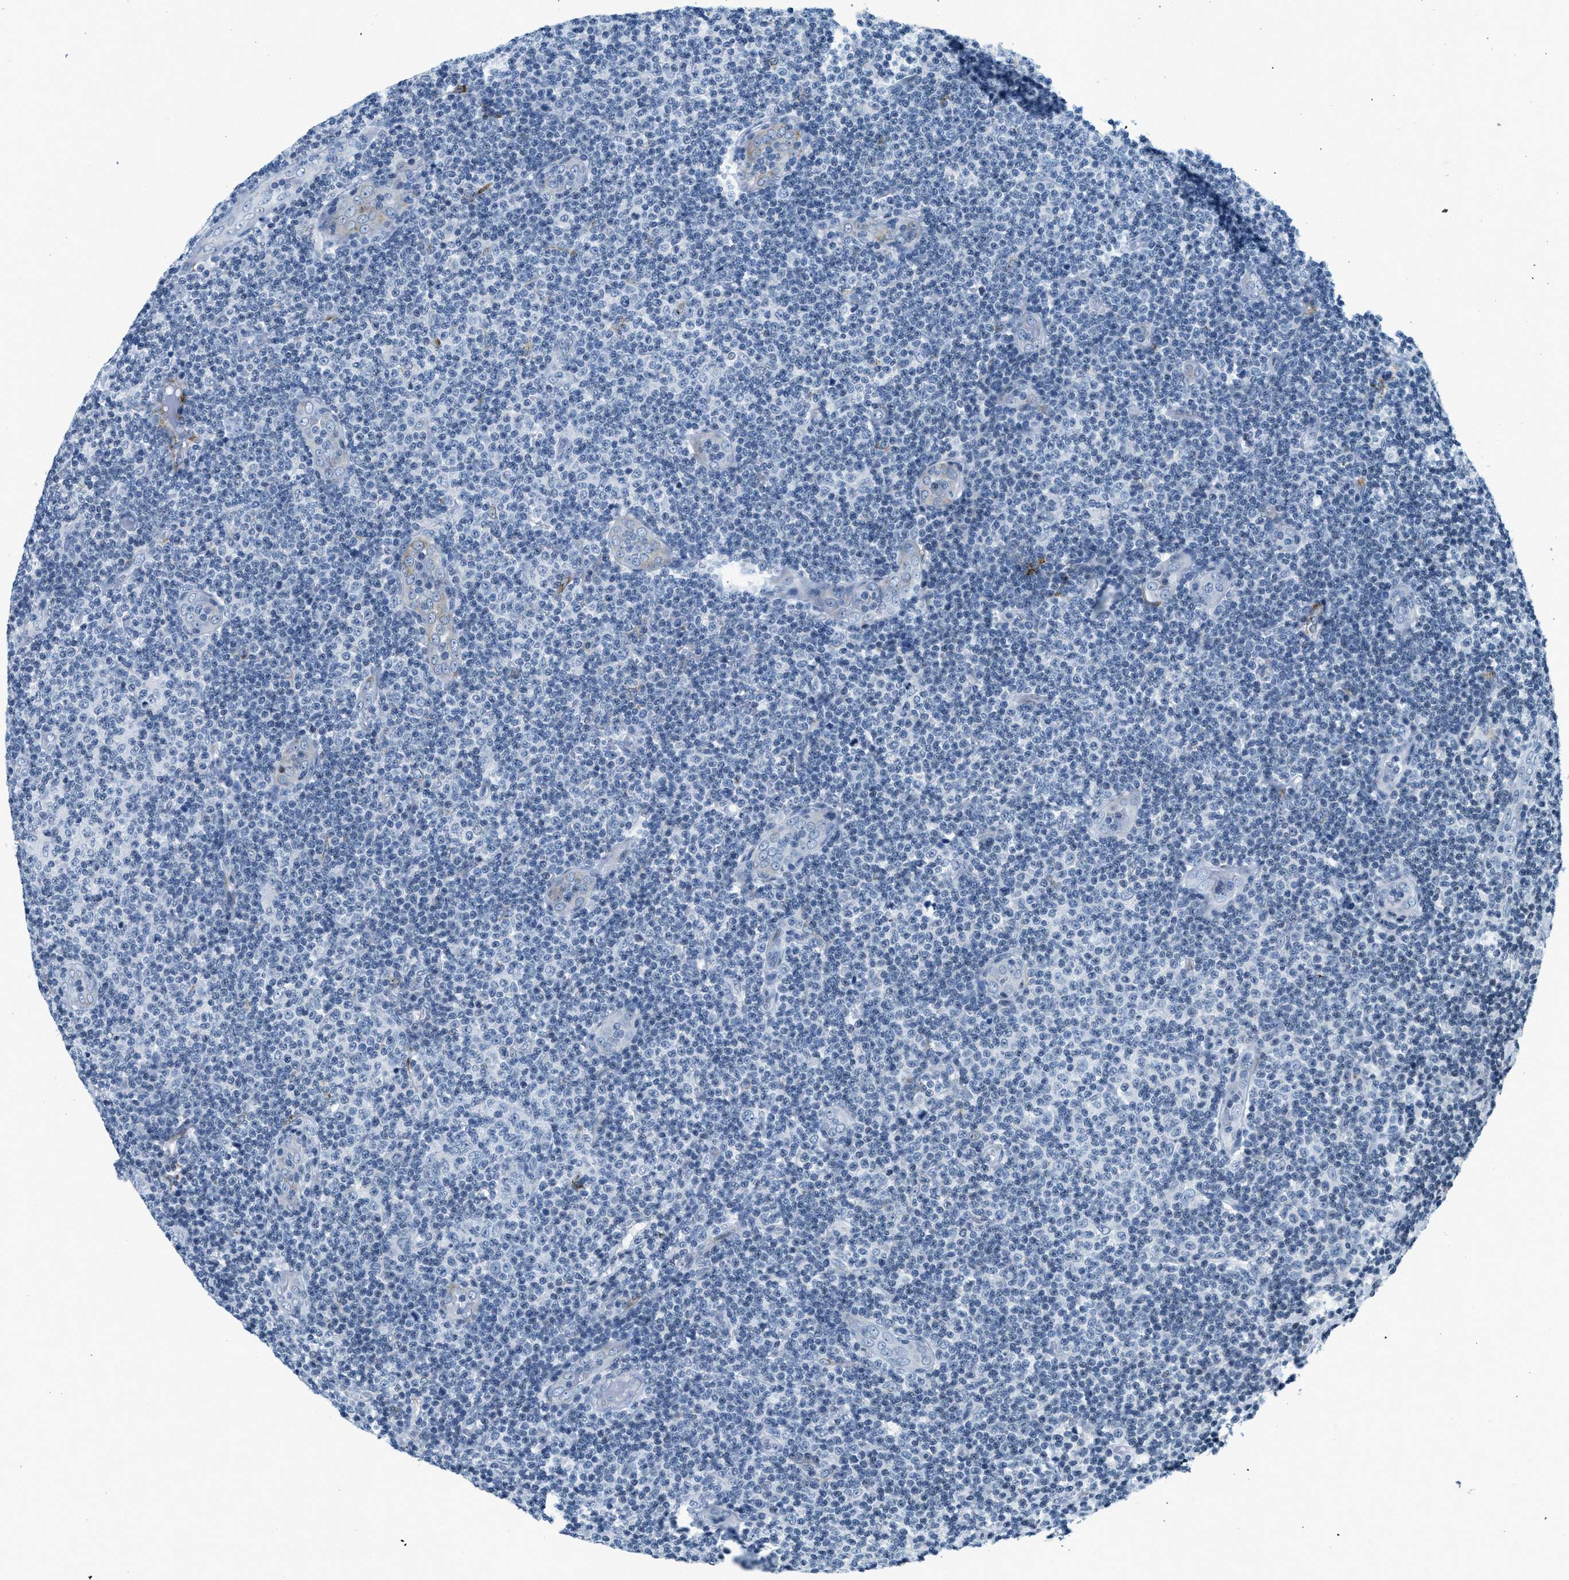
{"staining": {"intensity": "negative", "quantity": "none", "location": "none"}, "tissue": "lymphoma", "cell_type": "Tumor cells", "image_type": "cancer", "snomed": [{"axis": "morphology", "description": "Malignant lymphoma, non-Hodgkin's type, Low grade"}, {"axis": "topography", "description": "Lymph node"}], "caption": "Lymphoma was stained to show a protein in brown. There is no significant positivity in tumor cells.", "gene": "UVRAG", "patient": {"sex": "male", "age": 83}}